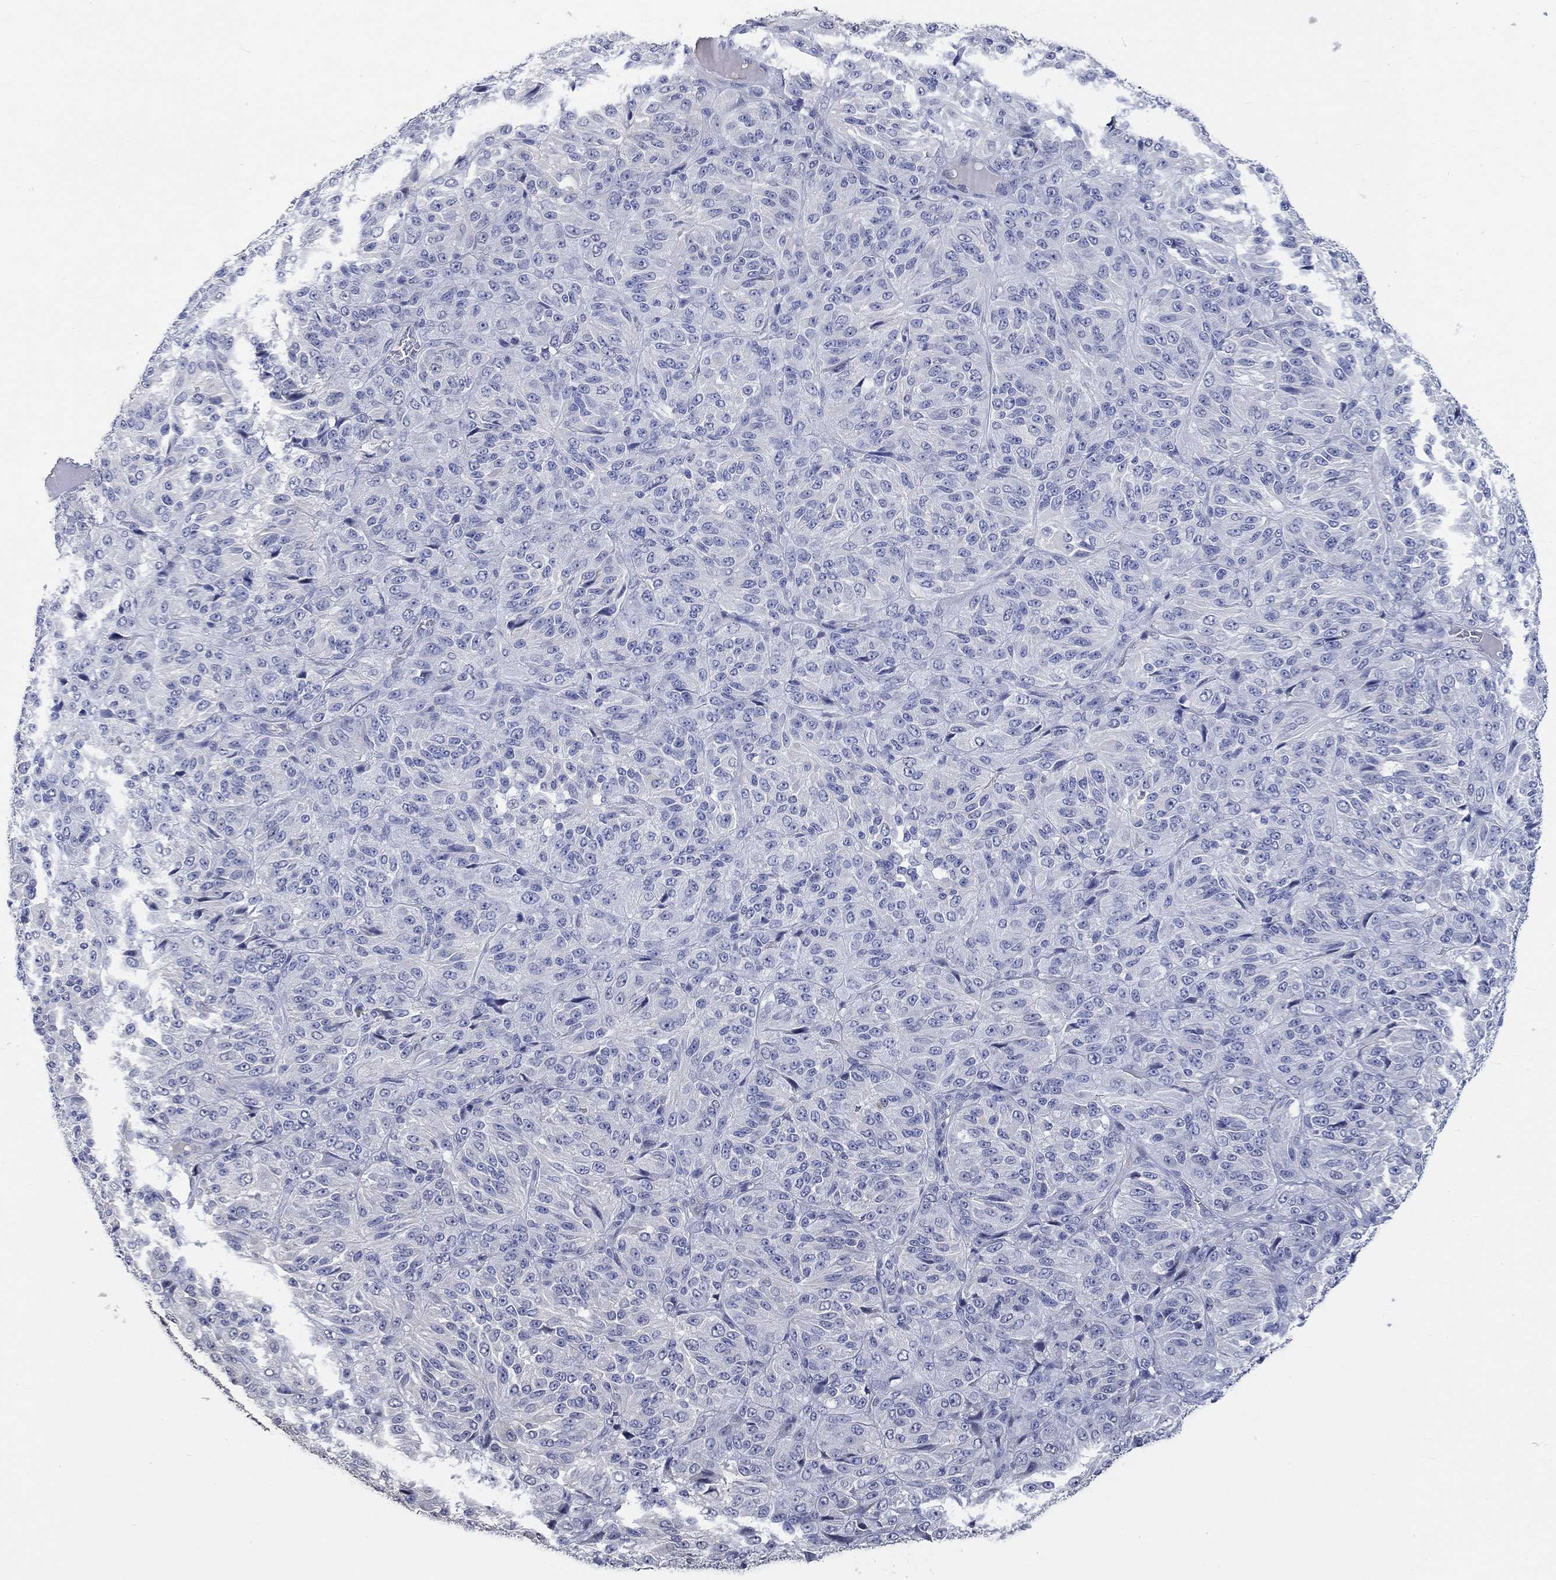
{"staining": {"intensity": "negative", "quantity": "none", "location": "none"}, "tissue": "melanoma", "cell_type": "Tumor cells", "image_type": "cancer", "snomed": [{"axis": "morphology", "description": "Malignant melanoma, Metastatic site"}, {"axis": "topography", "description": "Brain"}], "caption": "An image of melanoma stained for a protein reveals no brown staining in tumor cells.", "gene": "PNMA5", "patient": {"sex": "female", "age": 56}}